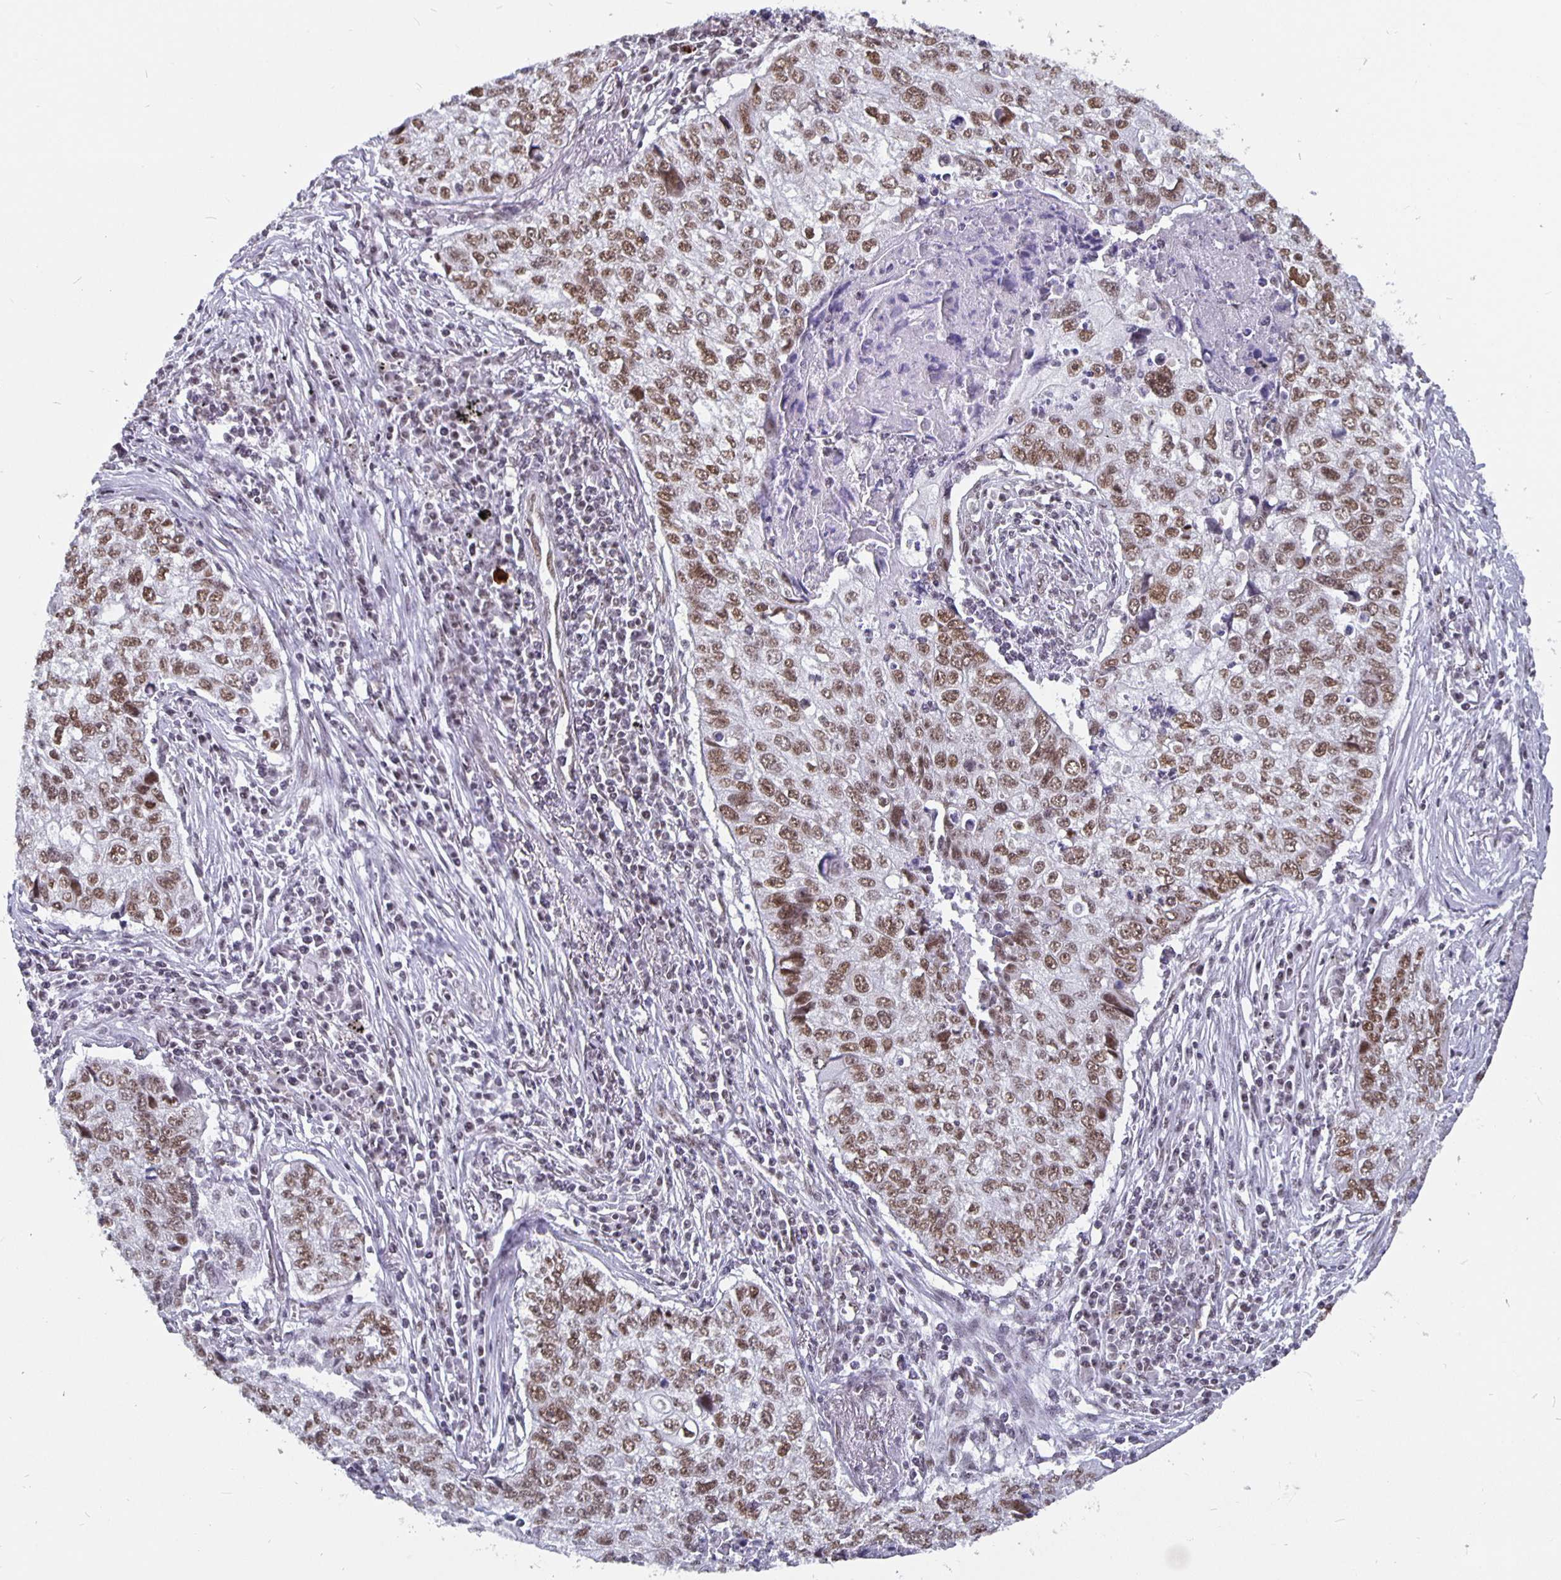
{"staining": {"intensity": "moderate", "quantity": ">75%", "location": "nuclear"}, "tissue": "lung cancer", "cell_type": "Tumor cells", "image_type": "cancer", "snomed": [{"axis": "morphology", "description": "Normal morphology"}, {"axis": "morphology", "description": "Aneuploidy"}, {"axis": "morphology", "description": "Squamous cell carcinoma, NOS"}, {"axis": "topography", "description": "Lymph node"}, {"axis": "topography", "description": "Lung"}], "caption": "Moderate nuclear protein staining is appreciated in approximately >75% of tumor cells in squamous cell carcinoma (lung).", "gene": "PBX2", "patient": {"sex": "female", "age": 76}}